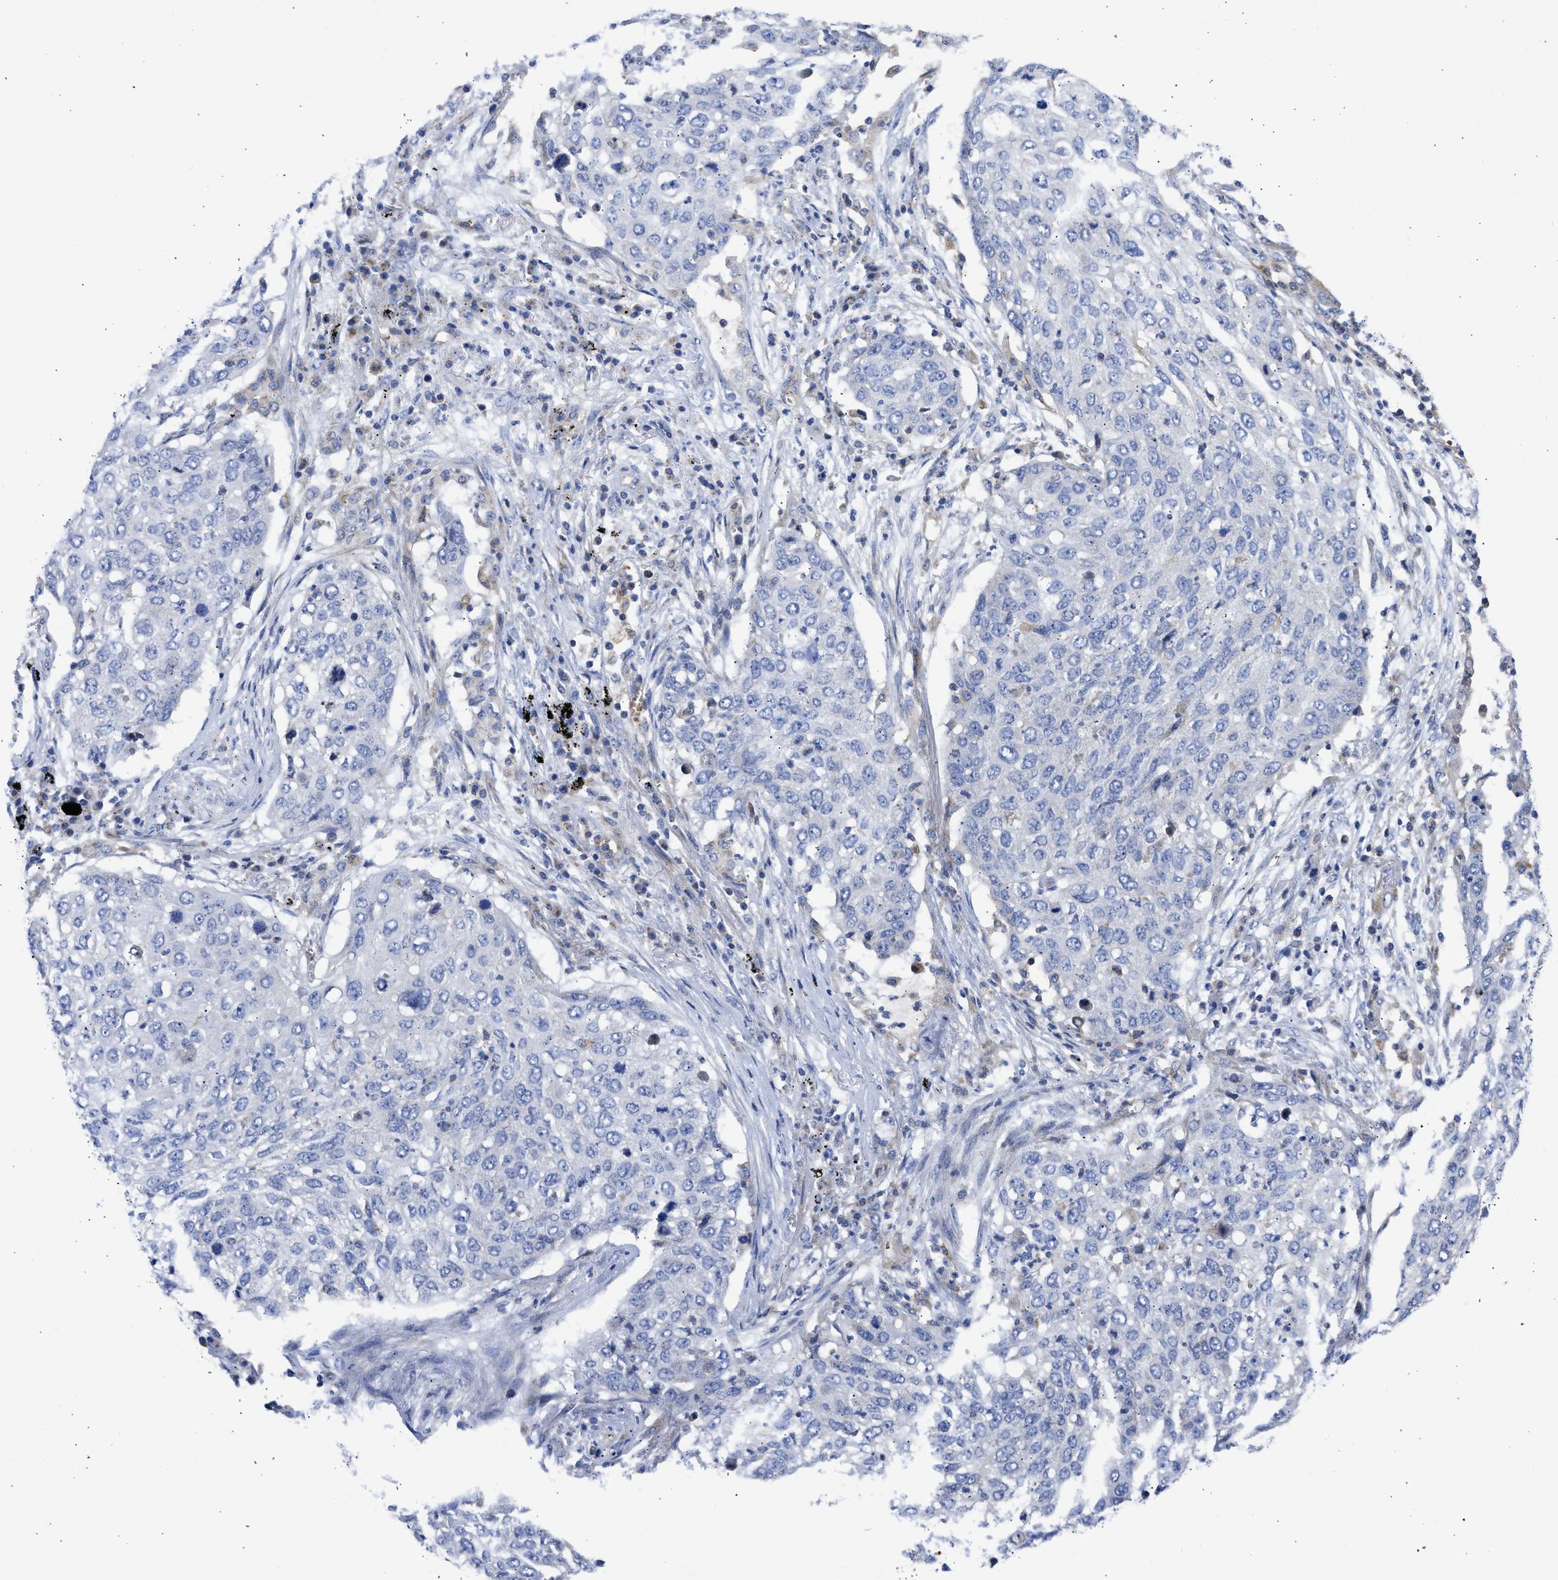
{"staining": {"intensity": "negative", "quantity": "none", "location": "none"}, "tissue": "lung cancer", "cell_type": "Tumor cells", "image_type": "cancer", "snomed": [{"axis": "morphology", "description": "Squamous cell carcinoma, NOS"}, {"axis": "topography", "description": "Lung"}], "caption": "Protein analysis of lung squamous cell carcinoma displays no significant positivity in tumor cells. (DAB IHC, high magnification).", "gene": "BTG3", "patient": {"sex": "female", "age": 63}}